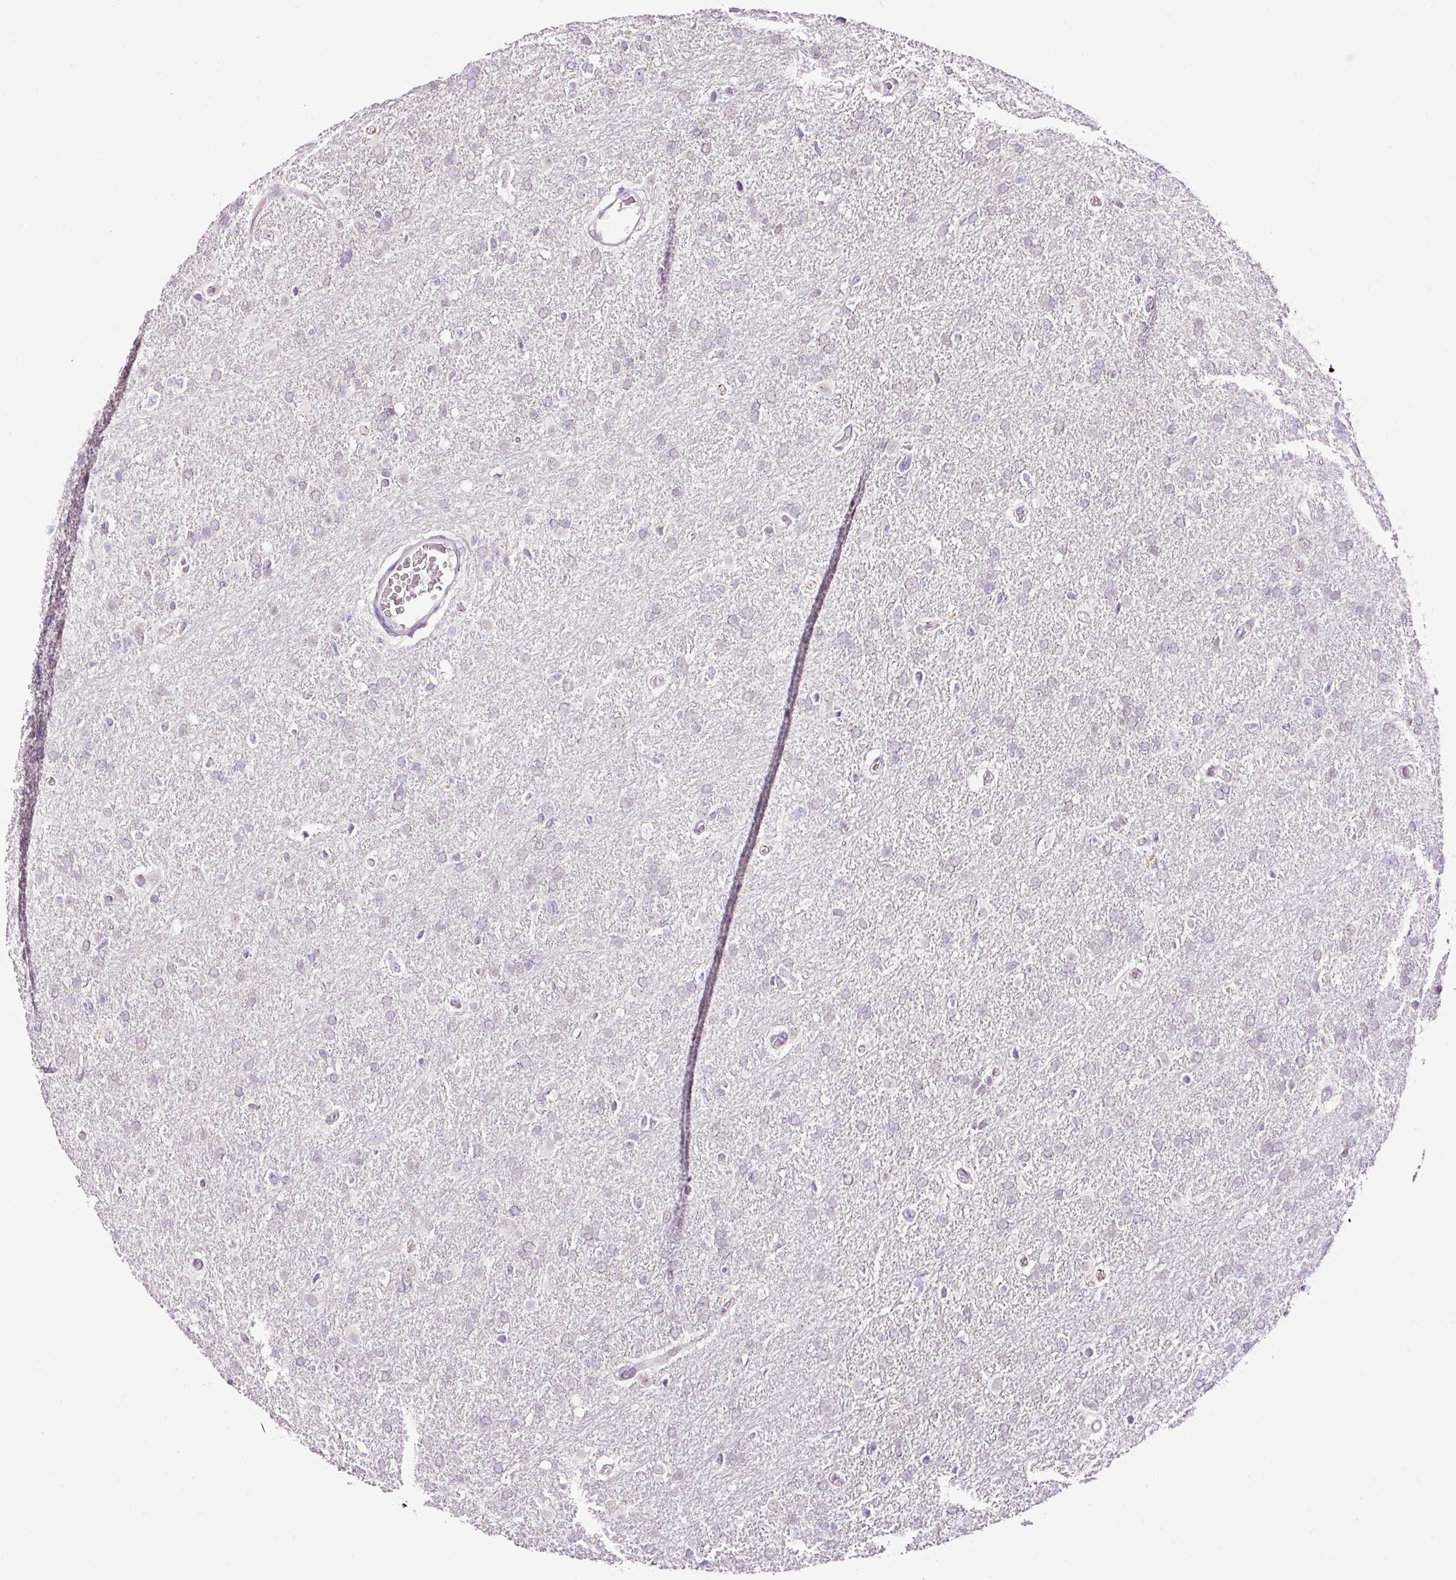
{"staining": {"intensity": "negative", "quantity": "none", "location": "none"}, "tissue": "glioma", "cell_type": "Tumor cells", "image_type": "cancer", "snomed": [{"axis": "morphology", "description": "Glioma, malignant, High grade"}, {"axis": "topography", "description": "Brain"}], "caption": "Immunohistochemistry (IHC) photomicrograph of neoplastic tissue: human malignant glioma (high-grade) stained with DAB (3,3'-diaminobenzidine) displays no significant protein expression in tumor cells.", "gene": "RTF2", "patient": {"sex": "male", "age": 61}}